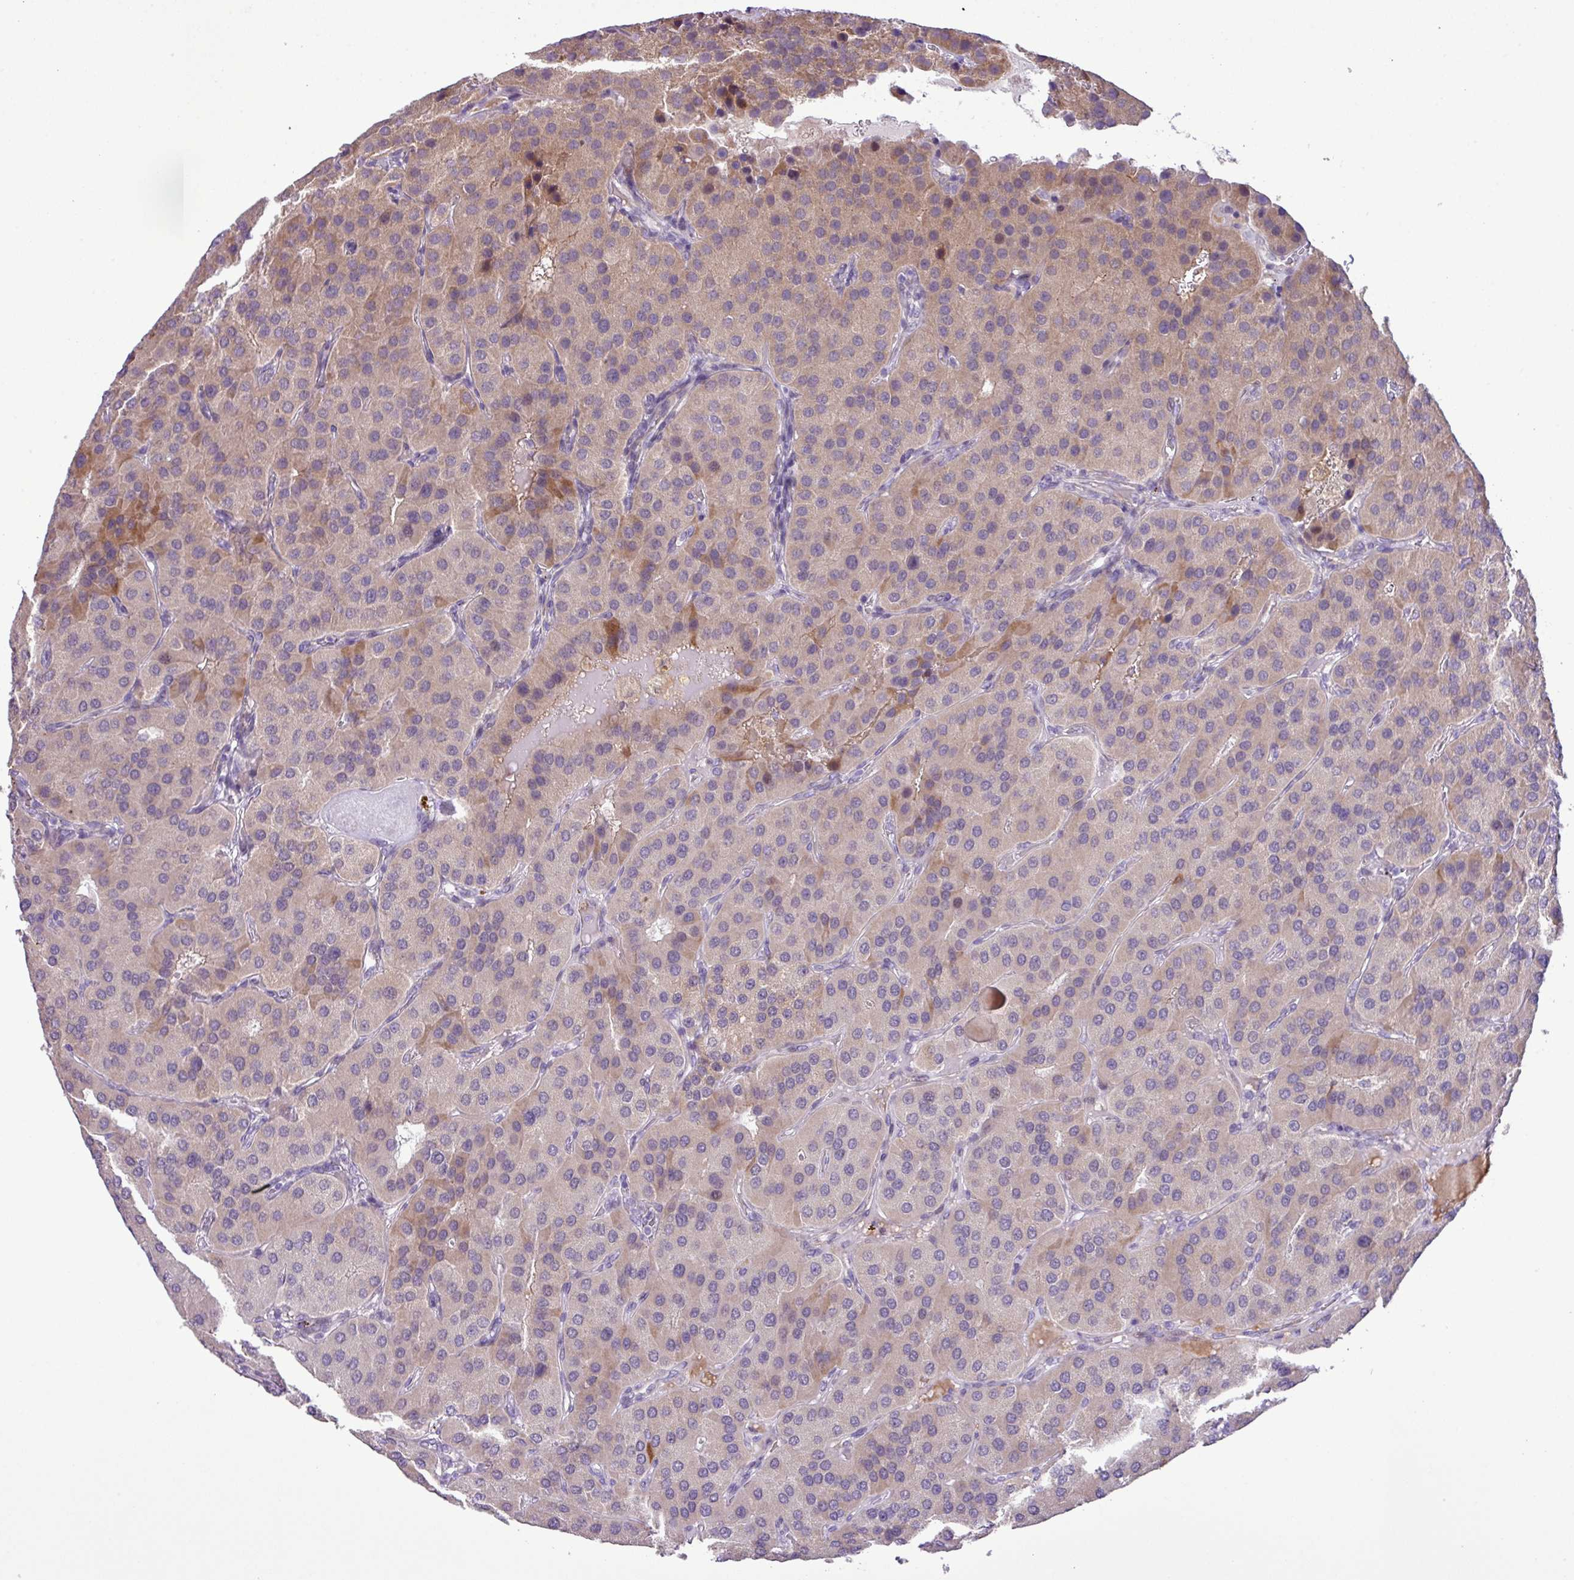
{"staining": {"intensity": "moderate", "quantity": "<25%", "location": "cytoplasmic/membranous"}, "tissue": "parathyroid gland", "cell_type": "Glandular cells", "image_type": "normal", "snomed": [{"axis": "morphology", "description": "Normal tissue, NOS"}, {"axis": "morphology", "description": "Adenoma, NOS"}, {"axis": "topography", "description": "Parathyroid gland"}], "caption": "A high-resolution micrograph shows IHC staining of normal parathyroid gland, which shows moderate cytoplasmic/membranous expression in approximately <25% of glandular cells. (brown staining indicates protein expression, while blue staining denotes nuclei).", "gene": "YLPM1", "patient": {"sex": "female", "age": 86}}